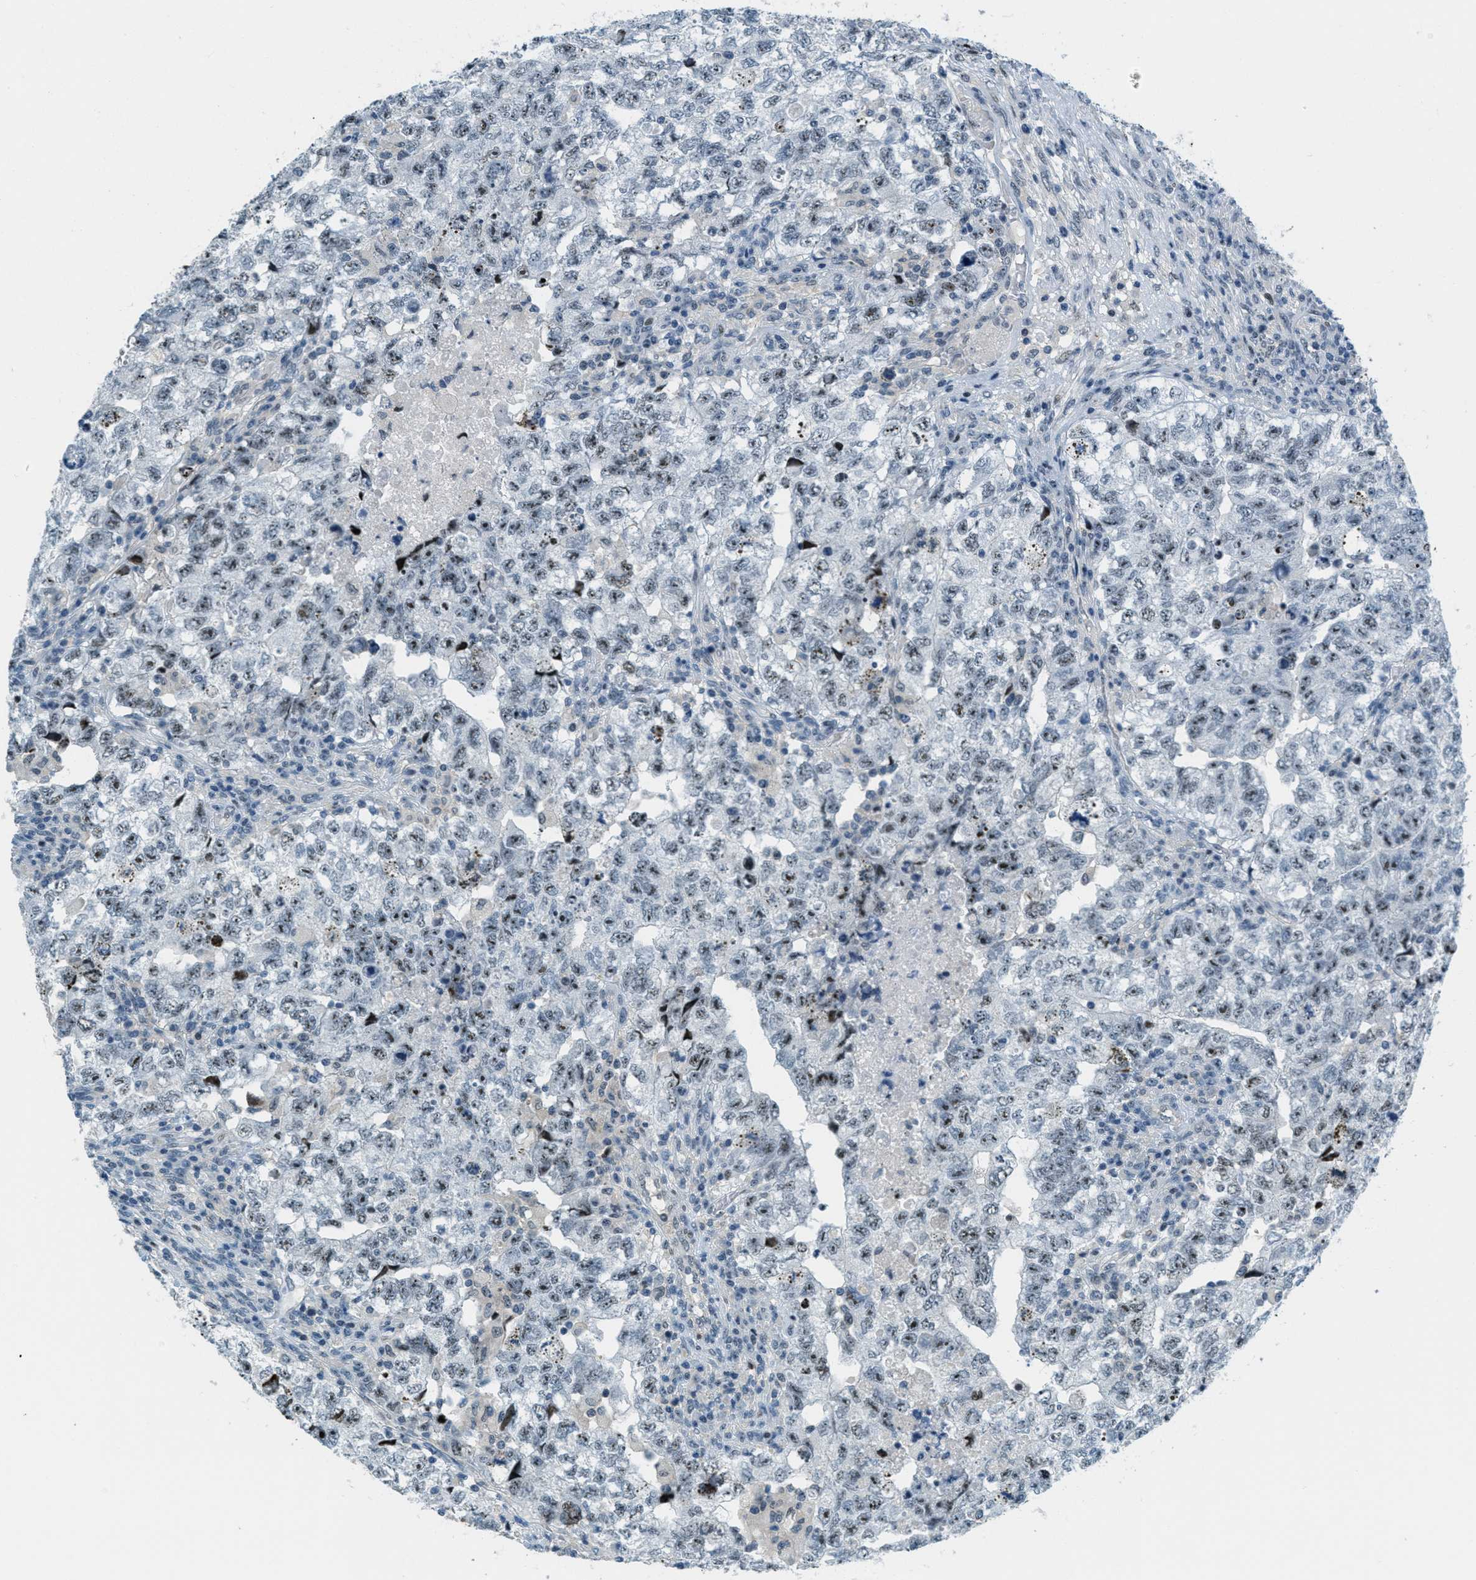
{"staining": {"intensity": "negative", "quantity": "none", "location": "none"}, "tissue": "testis cancer", "cell_type": "Tumor cells", "image_type": "cancer", "snomed": [{"axis": "morphology", "description": "Carcinoma, Embryonal, NOS"}, {"axis": "topography", "description": "Testis"}], "caption": "The histopathology image reveals no significant positivity in tumor cells of testis cancer.", "gene": "ZDHHC23", "patient": {"sex": "male", "age": 36}}